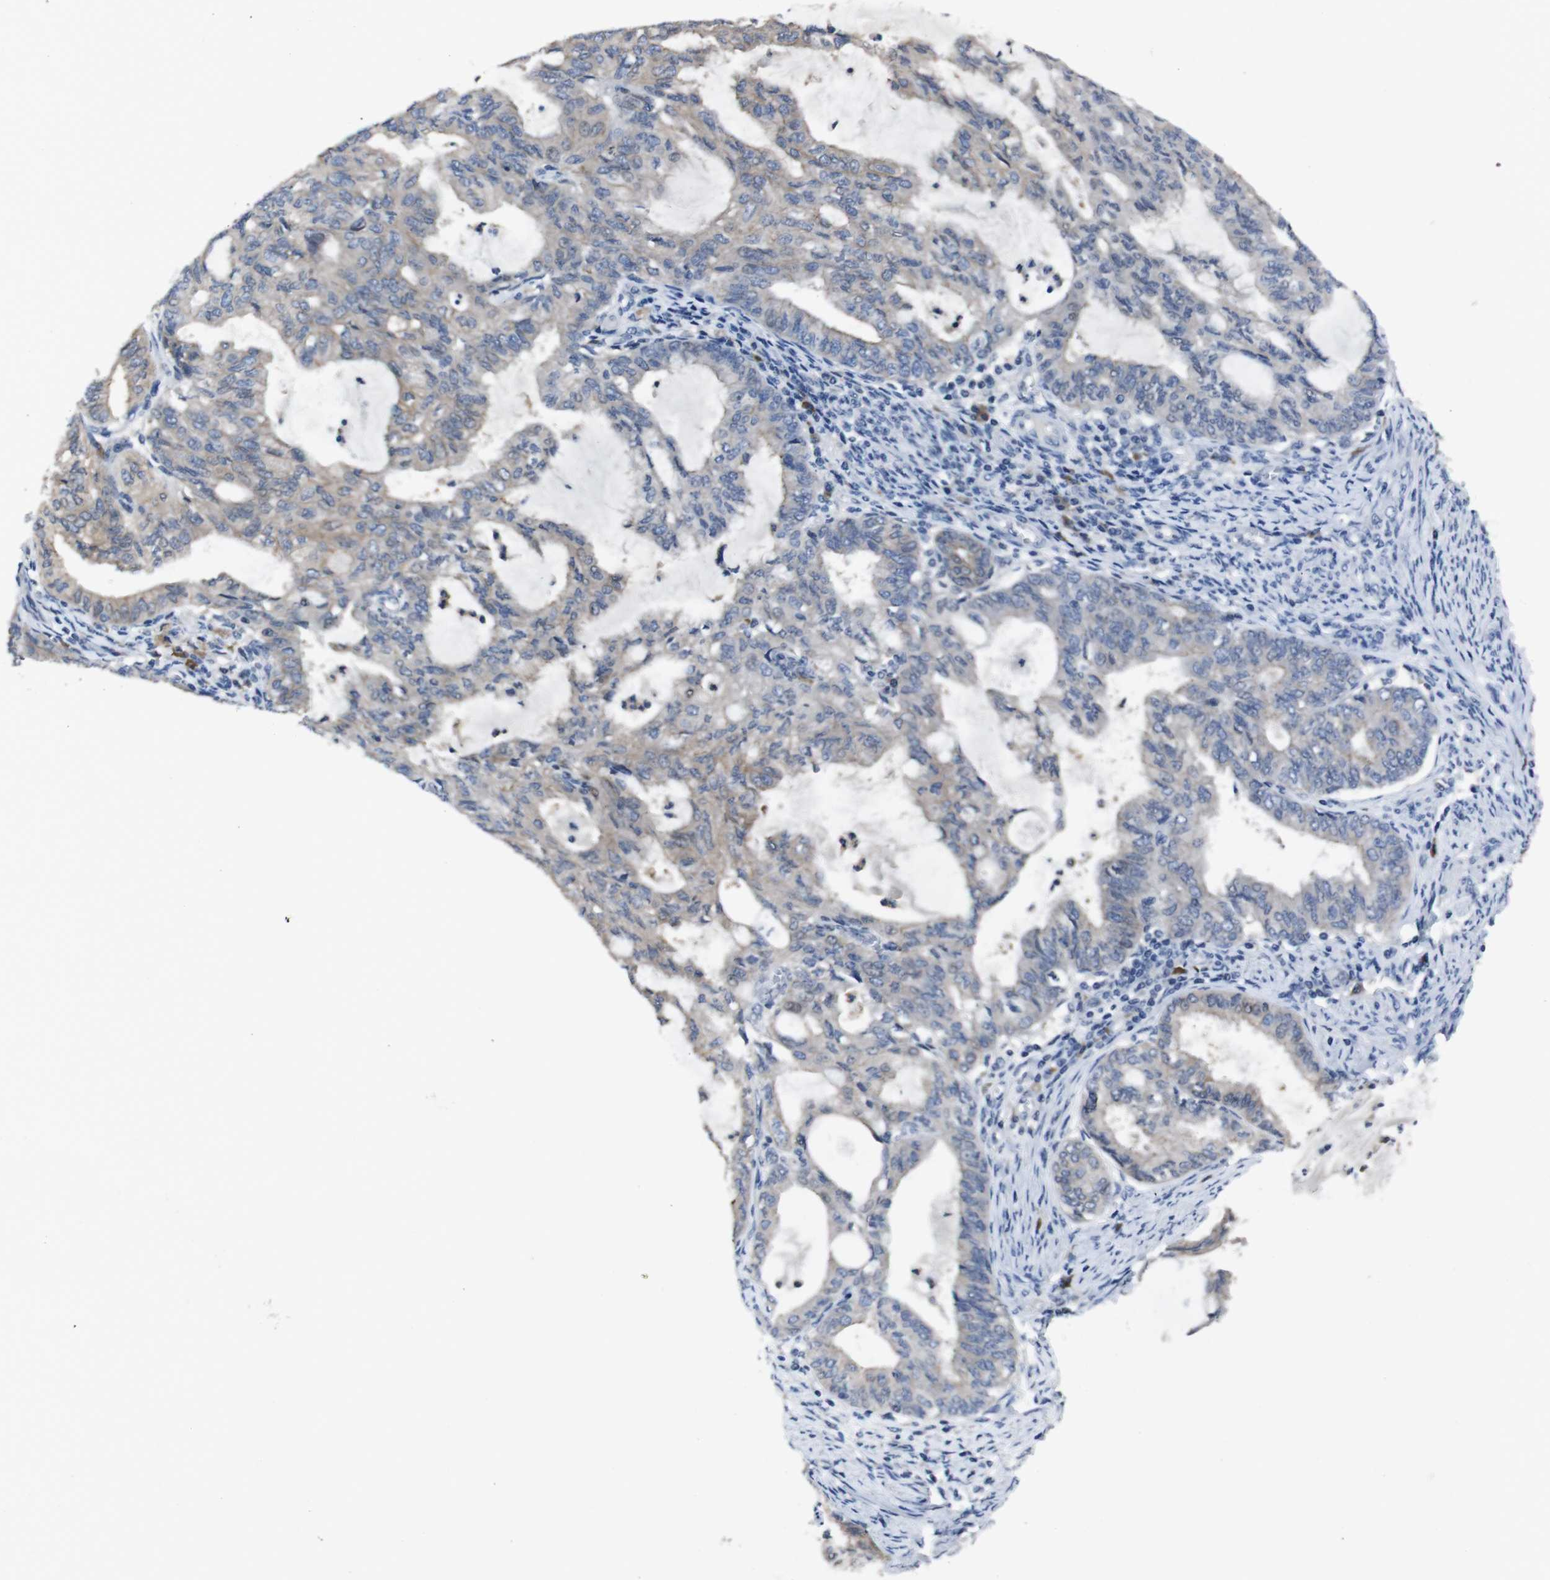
{"staining": {"intensity": "moderate", "quantity": "25%-75%", "location": "cytoplasmic/membranous"}, "tissue": "endometrial cancer", "cell_type": "Tumor cells", "image_type": "cancer", "snomed": [{"axis": "morphology", "description": "Adenocarcinoma, NOS"}, {"axis": "topography", "description": "Endometrium"}], "caption": "Moderate cytoplasmic/membranous expression for a protein is appreciated in about 25%-75% of tumor cells of endometrial cancer (adenocarcinoma) using immunohistochemistry.", "gene": "SEMA4B", "patient": {"sex": "female", "age": 86}}